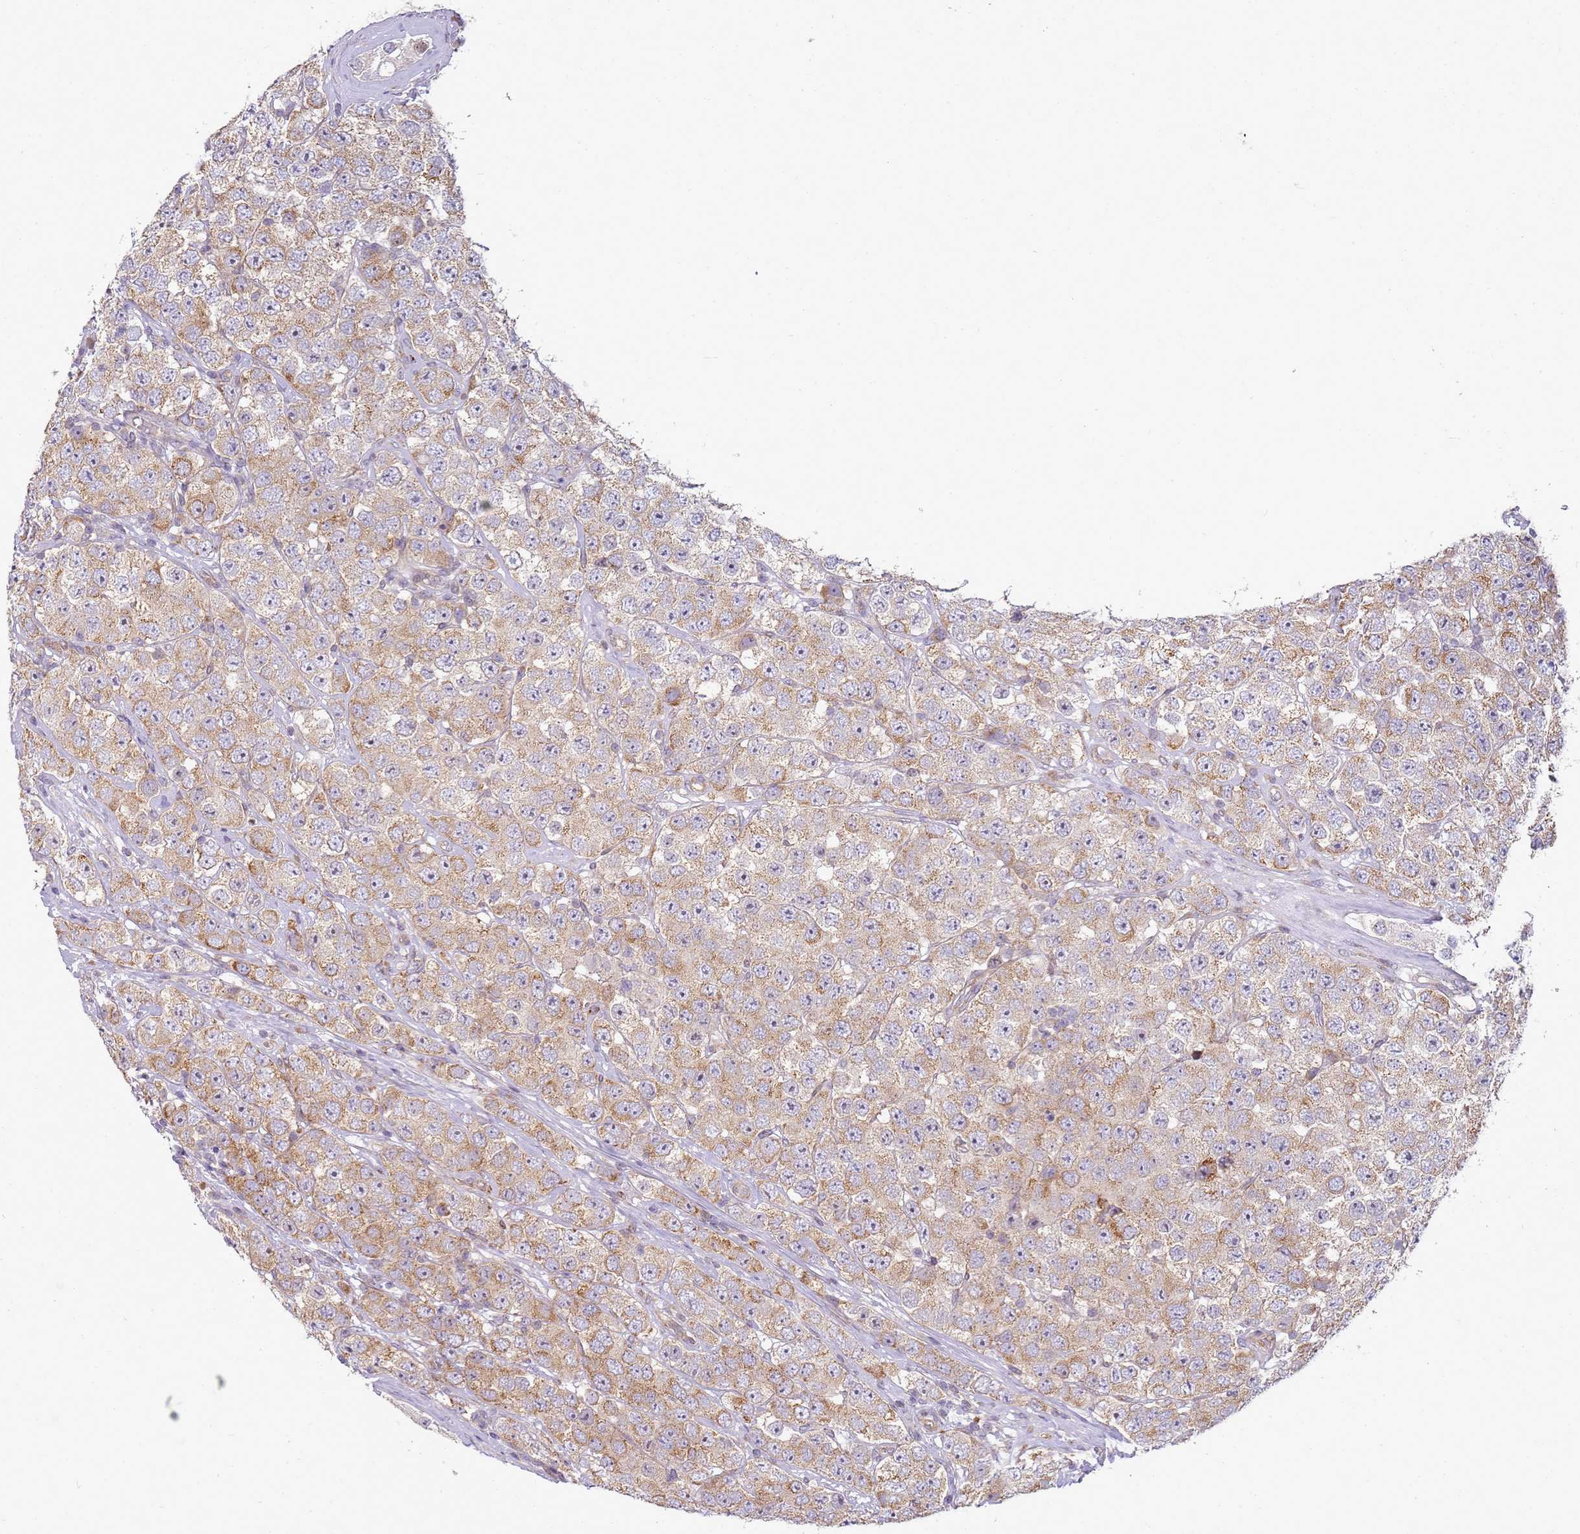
{"staining": {"intensity": "moderate", "quantity": ">75%", "location": "cytoplasmic/membranous"}, "tissue": "testis cancer", "cell_type": "Tumor cells", "image_type": "cancer", "snomed": [{"axis": "morphology", "description": "Seminoma, NOS"}, {"axis": "topography", "description": "Testis"}], "caption": "Brown immunohistochemical staining in testis cancer (seminoma) demonstrates moderate cytoplasmic/membranous staining in about >75% of tumor cells. (IHC, brightfield microscopy, high magnification).", "gene": "GRAP", "patient": {"sex": "male", "age": 28}}